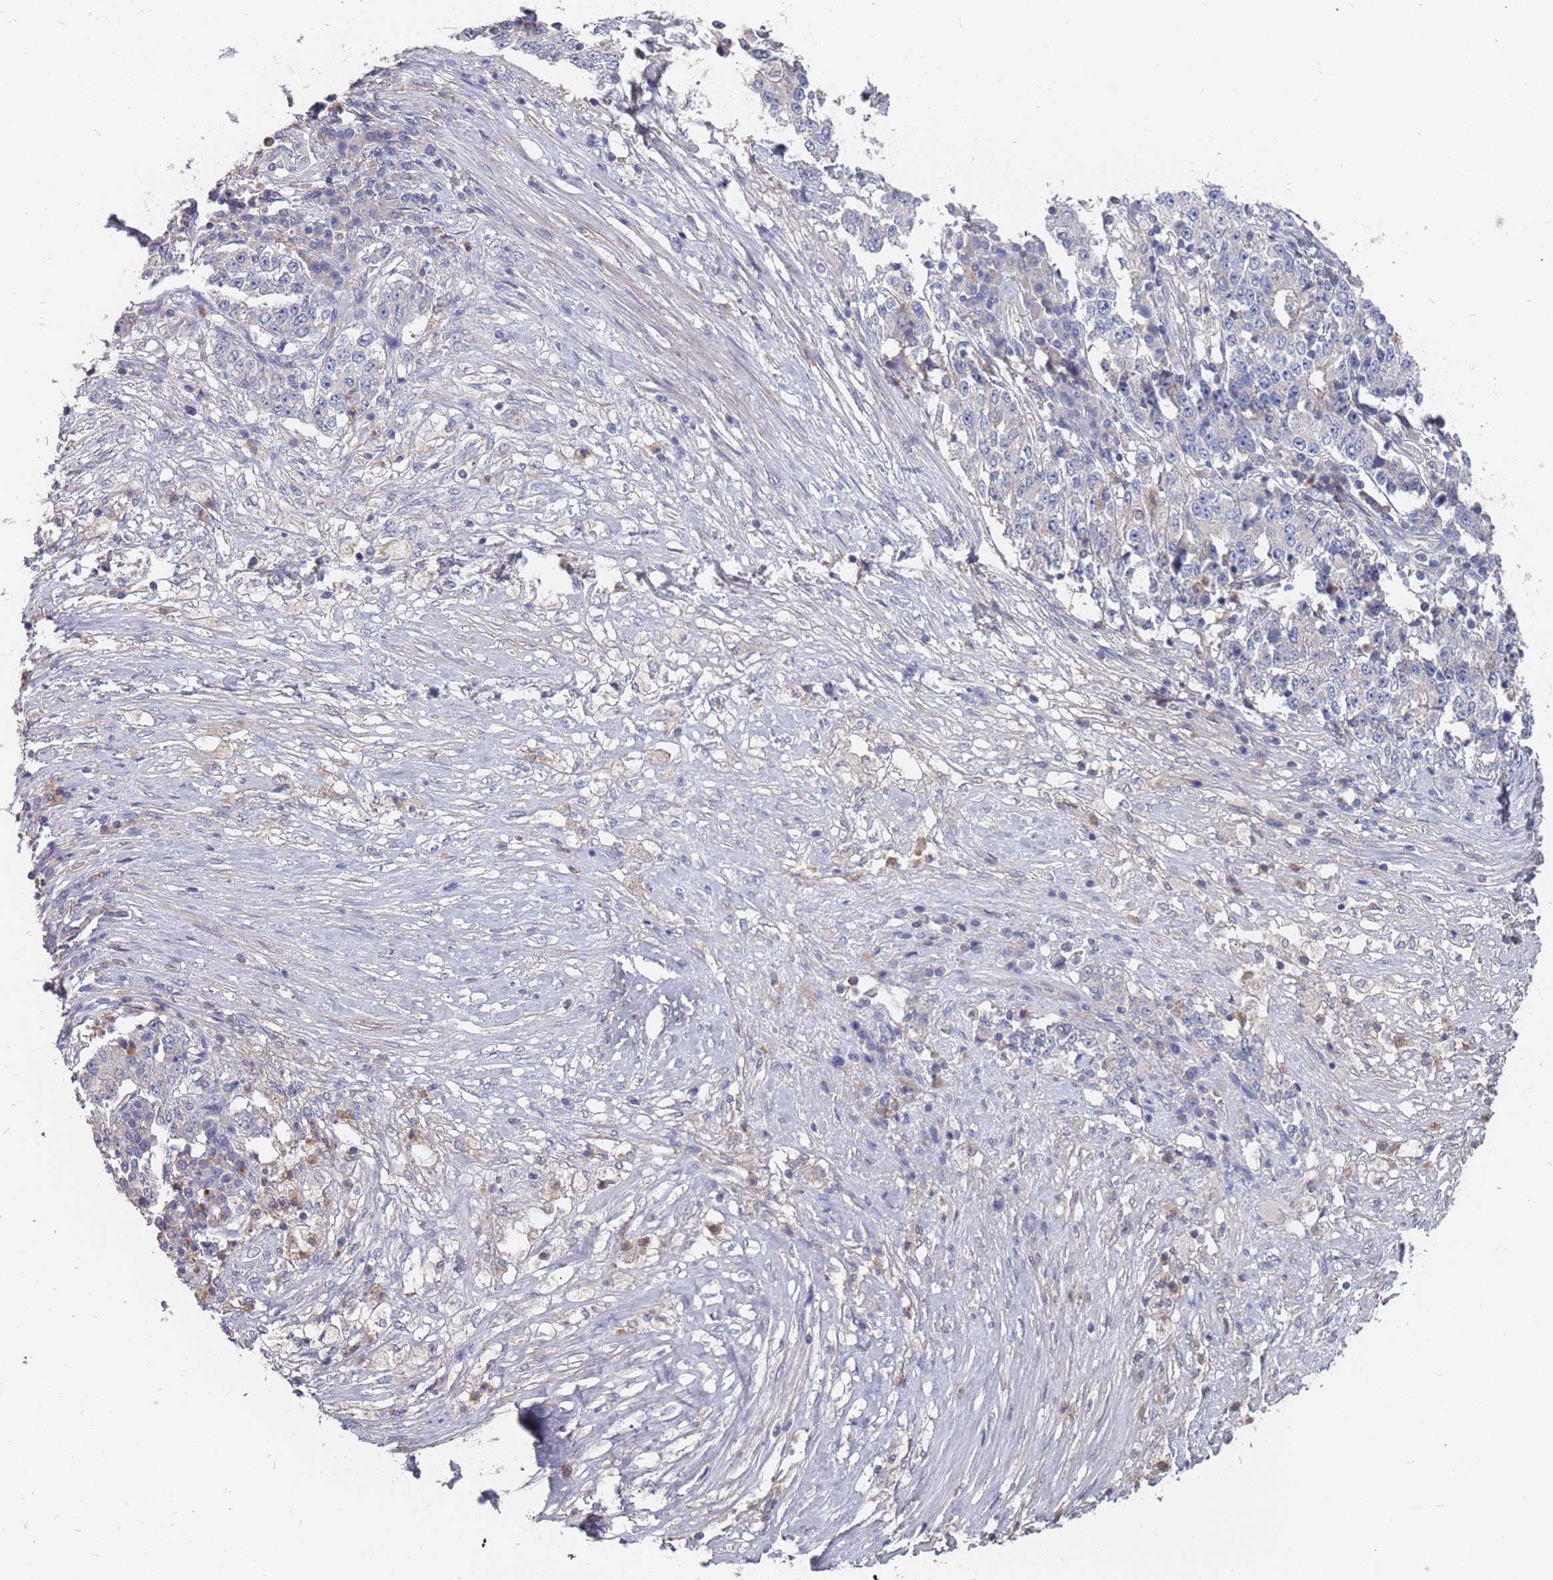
{"staining": {"intensity": "negative", "quantity": "none", "location": "none"}, "tissue": "stomach cancer", "cell_type": "Tumor cells", "image_type": "cancer", "snomed": [{"axis": "morphology", "description": "Adenocarcinoma, NOS"}, {"axis": "topography", "description": "Stomach"}], "caption": "Protein analysis of stomach adenocarcinoma demonstrates no significant positivity in tumor cells.", "gene": "TCEANC2", "patient": {"sex": "male", "age": 59}}